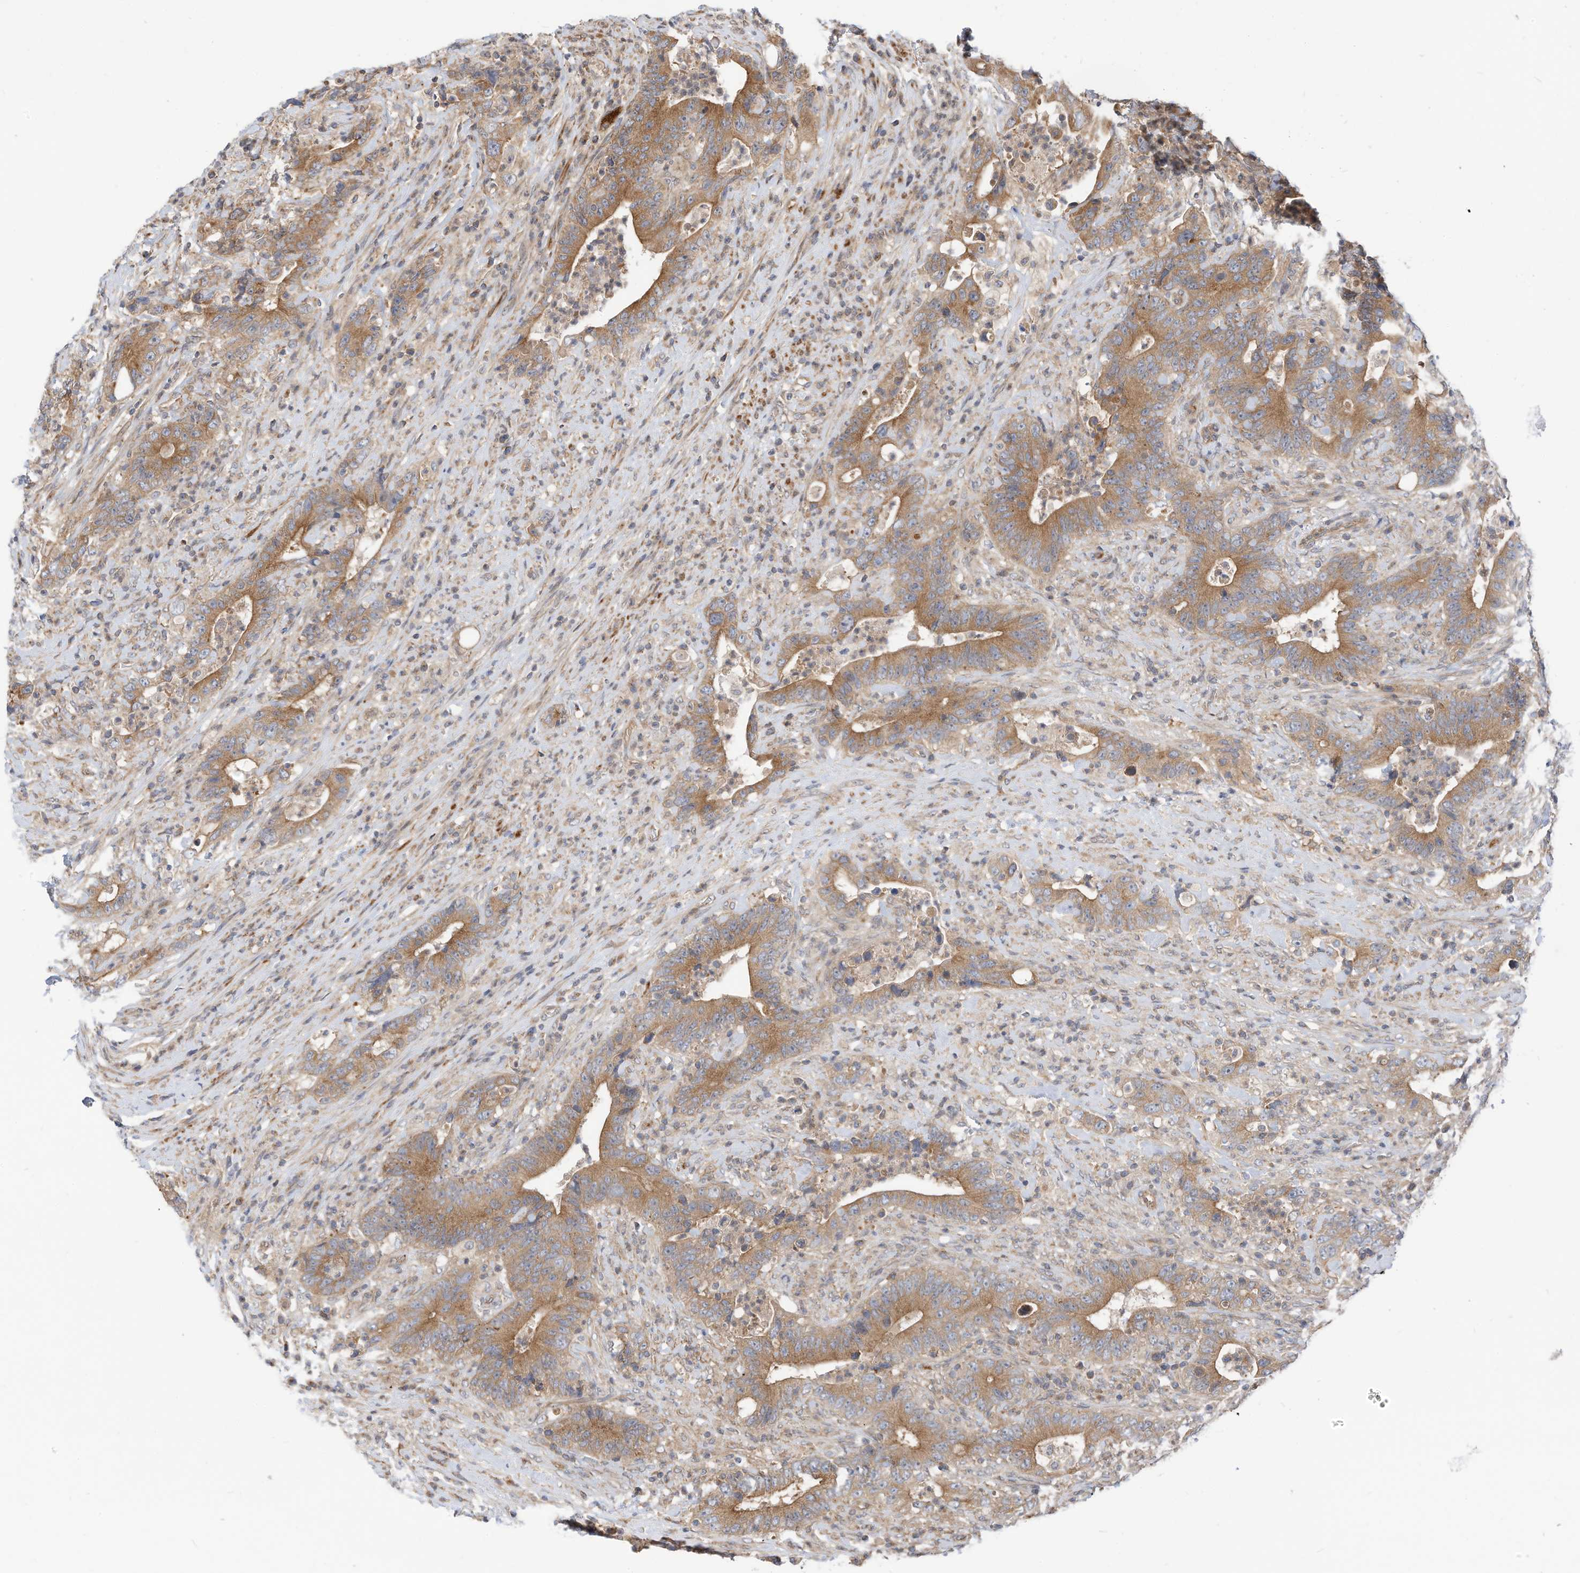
{"staining": {"intensity": "moderate", "quantity": ">75%", "location": "cytoplasmic/membranous"}, "tissue": "colorectal cancer", "cell_type": "Tumor cells", "image_type": "cancer", "snomed": [{"axis": "morphology", "description": "Adenocarcinoma, NOS"}, {"axis": "topography", "description": "Colon"}], "caption": "Tumor cells display moderate cytoplasmic/membranous expression in about >75% of cells in colorectal cancer (adenocarcinoma). The staining was performed using DAB to visualize the protein expression in brown, while the nuclei were stained in blue with hematoxylin (Magnification: 20x).", "gene": "OFD1", "patient": {"sex": "female", "age": 75}}